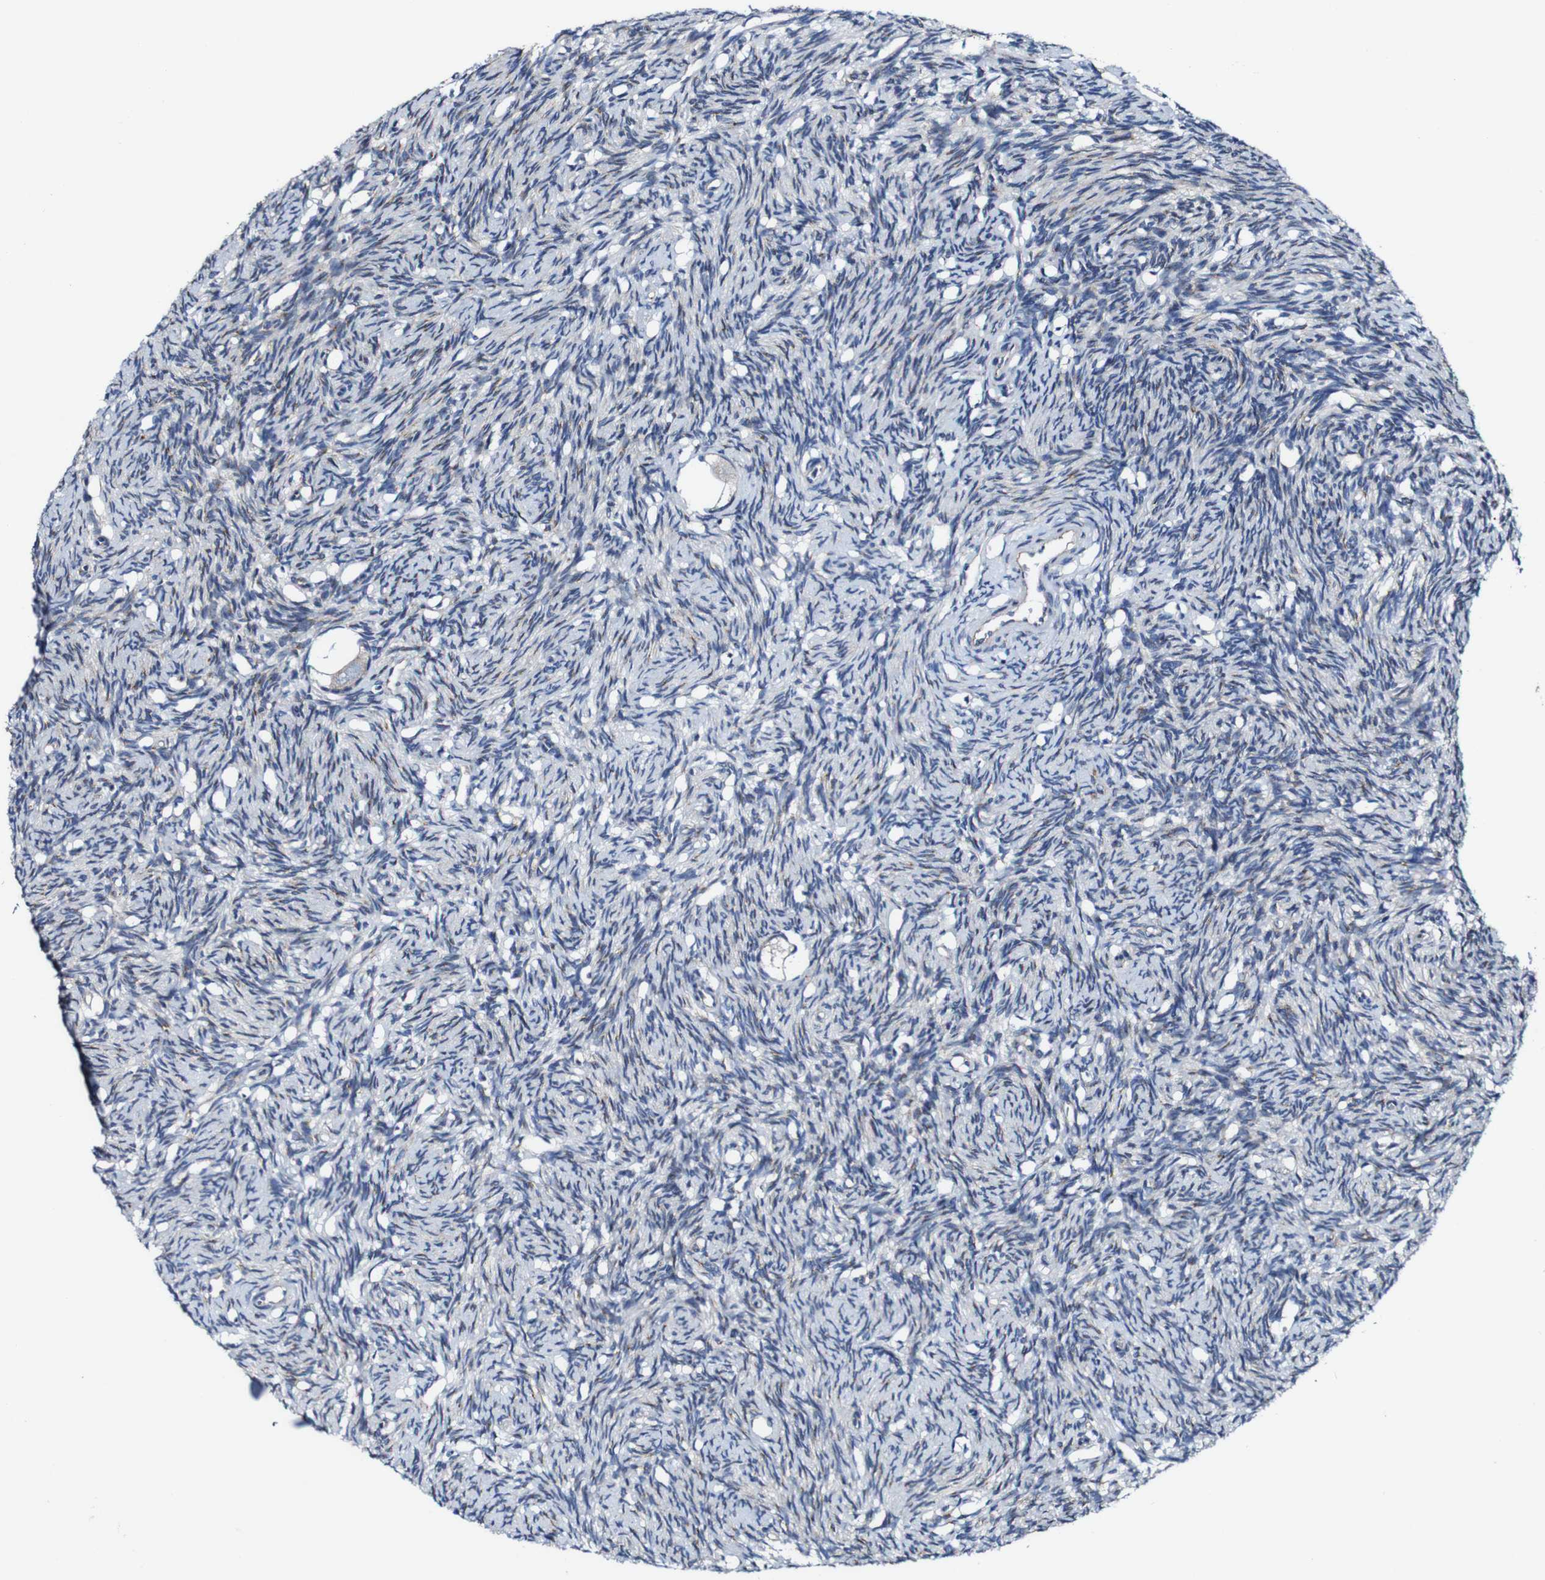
{"staining": {"intensity": "weak", "quantity": ">75%", "location": "cytoplasmic/membranous"}, "tissue": "ovary", "cell_type": "Follicle cells", "image_type": "normal", "snomed": [{"axis": "morphology", "description": "Normal tissue, NOS"}, {"axis": "topography", "description": "Ovary"}], "caption": "An immunohistochemistry photomicrograph of benign tissue is shown. Protein staining in brown shows weak cytoplasmic/membranous positivity in ovary within follicle cells. (brown staining indicates protein expression, while blue staining denotes nuclei).", "gene": "CSF1R", "patient": {"sex": "female", "age": 33}}